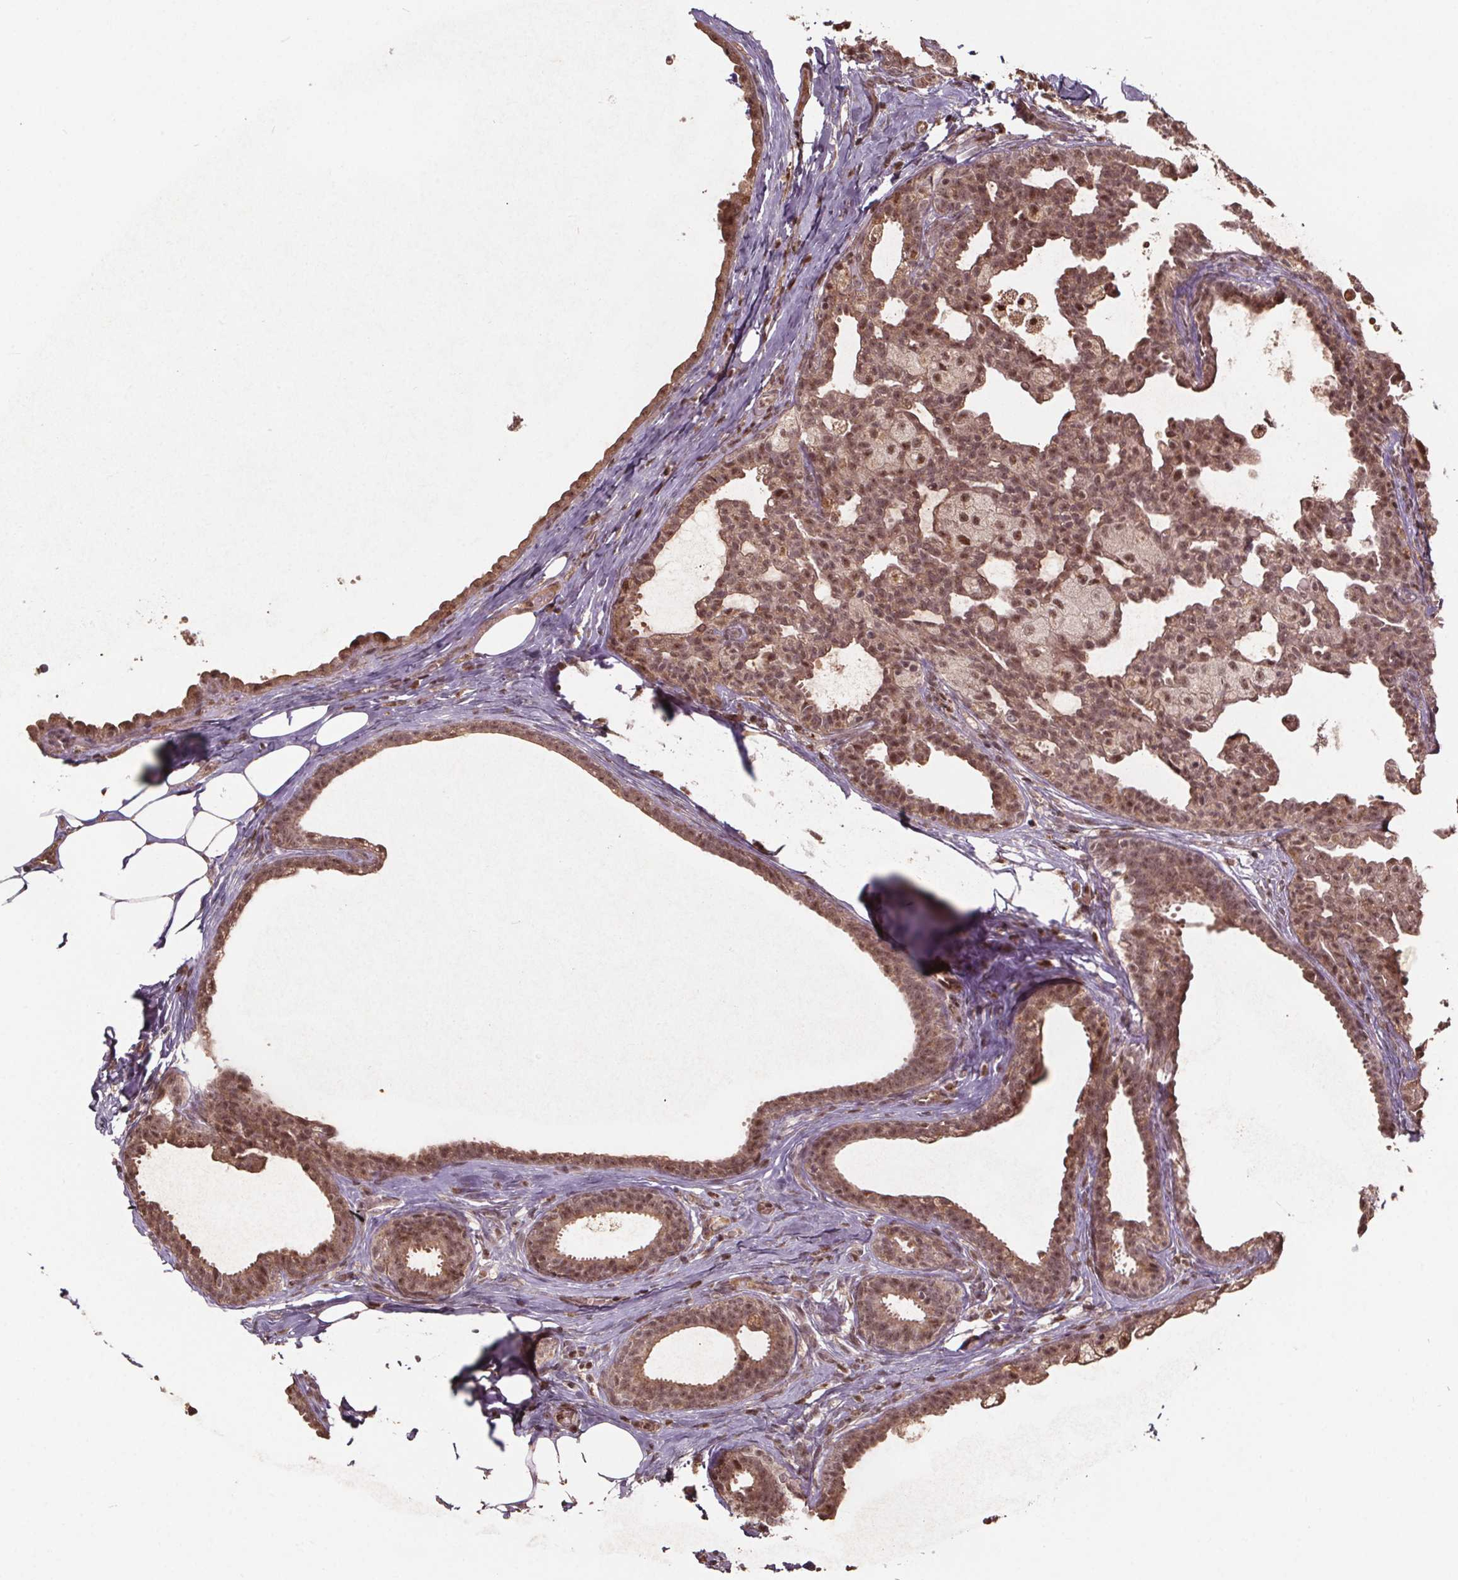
{"staining": {"intensity": "moderate", "quantity": ">75%", "location": "nuclear"}, "tissue": "breast cancer", "cell_type": "Tumor cells", "image_type": "cancer", "snomed": [{"axis": "morphology", "description": "Duct carcinoma"}, {"axis": "topography", "description": "Breast"}], "caption": "Breast cancer was stained to show a protein in brown. There is medium levels of moderate nuclear staining in approximately >75% of tumor cells. The staining was performed using DAB (3,3'-diaminobenzidine) to visualize the protein expression in brown, while the nuclei were stained in blue with hematoxylin (Magnification: 20x).", "gene": "JARID2", "patient": {"sex": "female", "age": 59}}